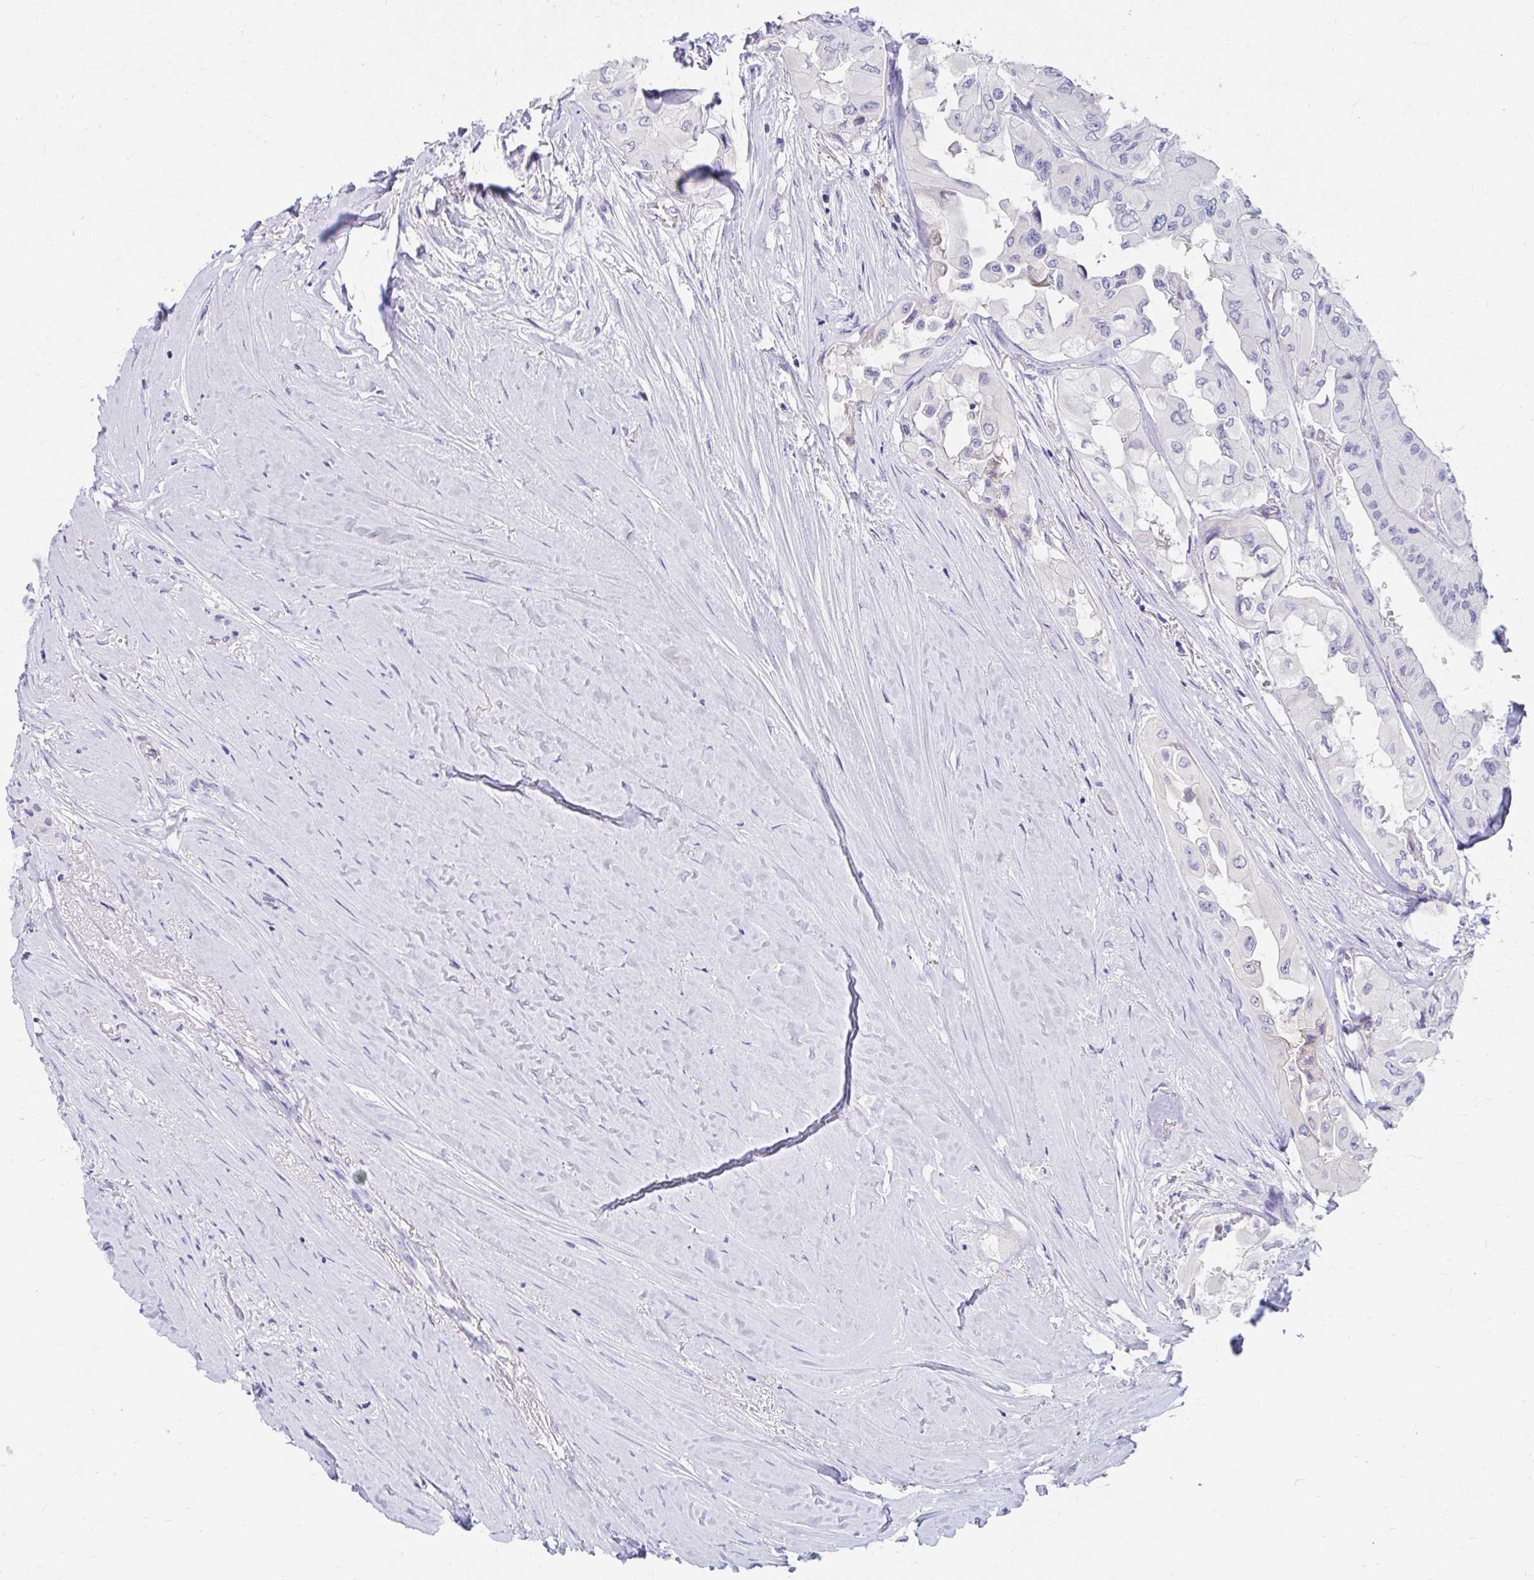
{"staining": {"intensity": "negative", "quantity": "none", "location": "none"}, "tissue": "thyroid cancer", "cell_type": "Tumor cells", "image_type": "cancer", "snomed": [{"axis": "morphology", "description": "Normal tissue, NOS"}, {"axis": "morphology", "description": "Papillary adenocarcinoma, NOS"}, {"axis": "topography", "description": "Thyroid gland"}], "caption": "Image shows no significant protein staining in tumor cells of thyroid papillary adenocarcinoma.", "gene": "C19orf81", "patient": {"sex": "female", "age": 59}}